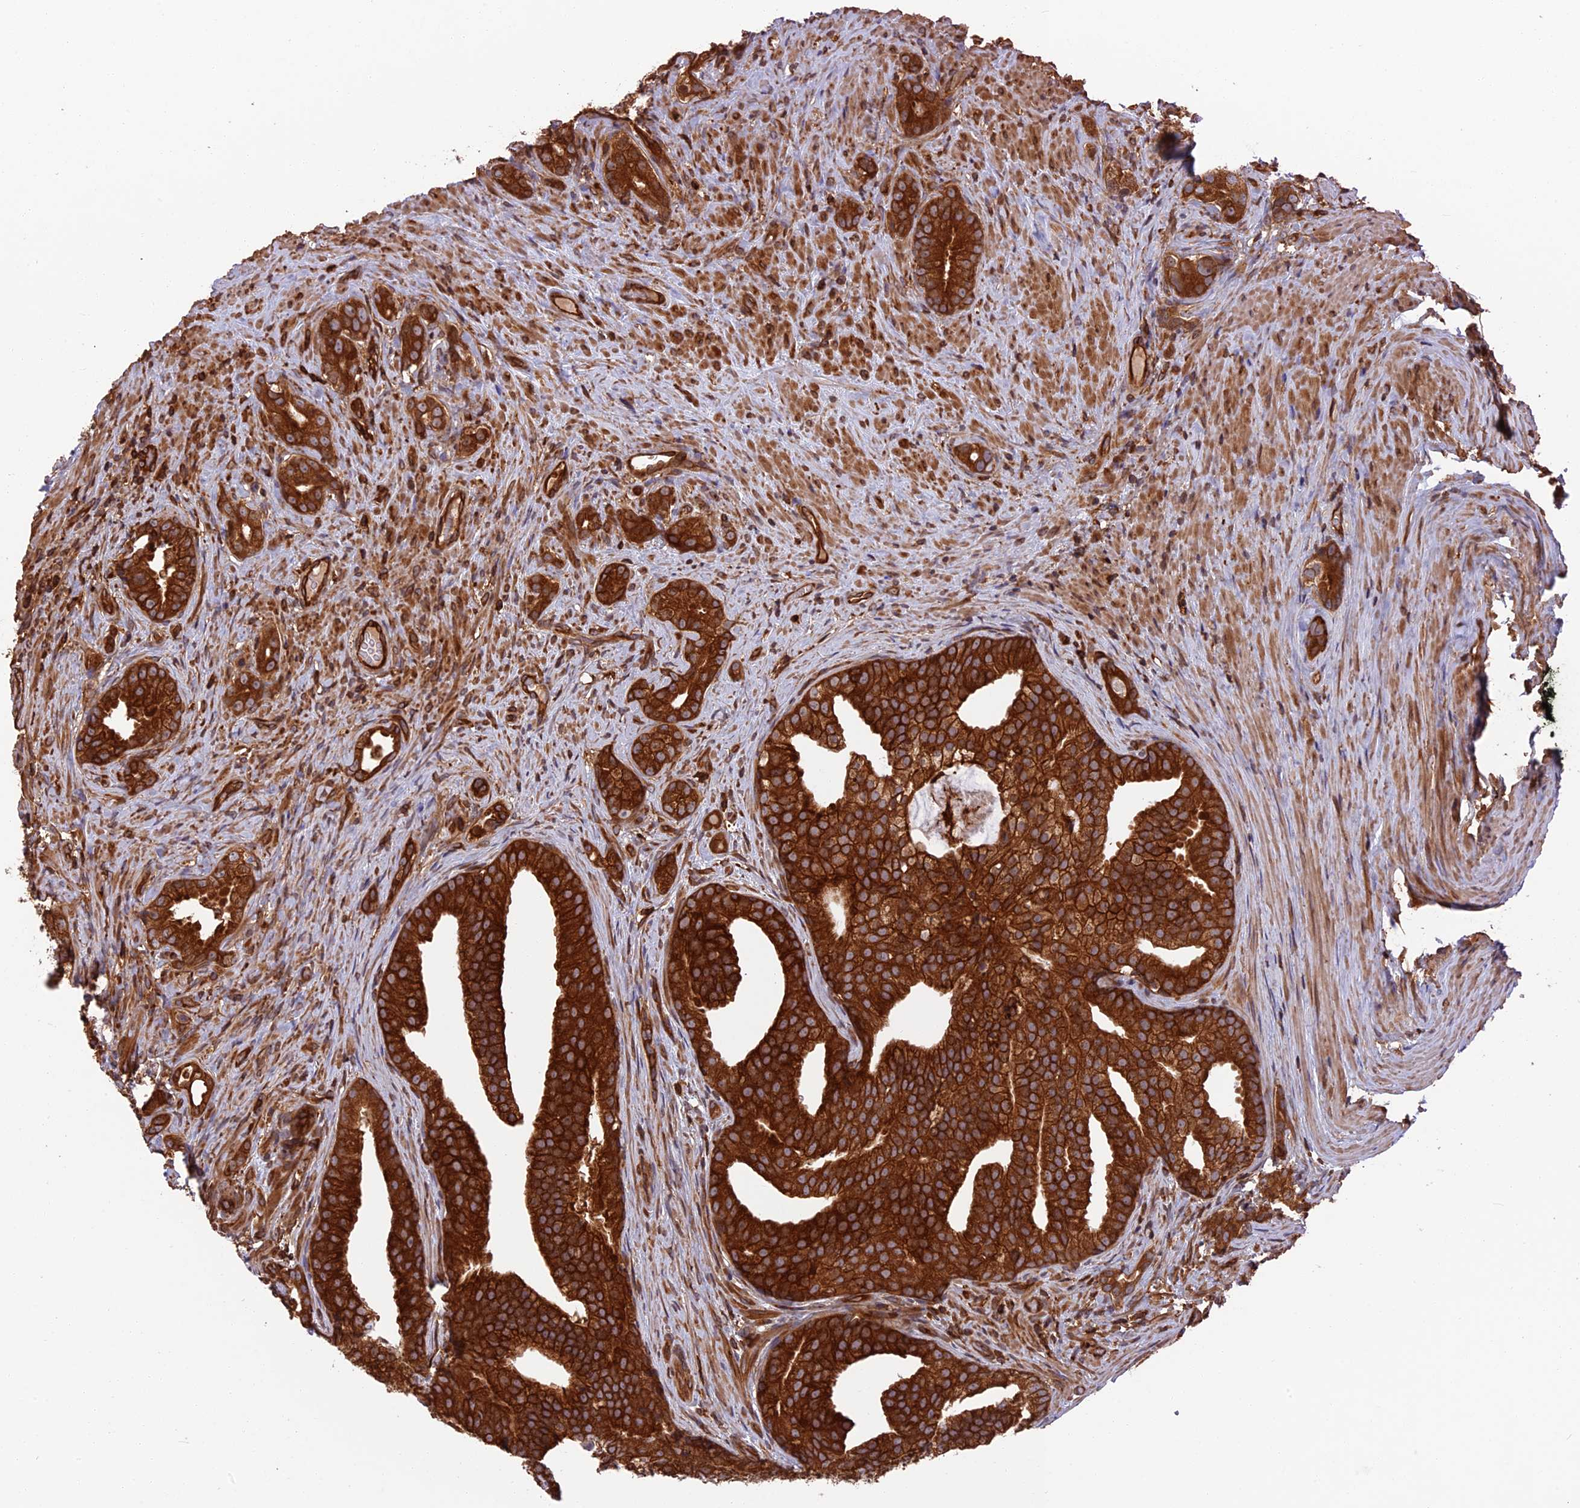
{"staining": {"intensity": "strong", "quantity": ">75%", "location": "cytoplasmic/membranous"}, "tissue": "prostate cancer", "cell_type": "Tumor cells", "image_type": "cancer", "snomed": [{"axis": "morphology", "description": "Adenocarcinoma, Low grade"}, {"axis": "topography", "description": "Prostate"}], "caption": "Prostate cancer (adenocarcinoma (low-grade)) was stained to show a protein in brown. There is high levels of strong cytoplasmic/membranous expression in approximately >75% of tumor cells. The staining is performed using DAB brown chromogen to label protein expression. The nuclei are counter-stained blue using hematoxylin.", "gene": "WDR1", "patient": {"sex": "male", "age": 71}}